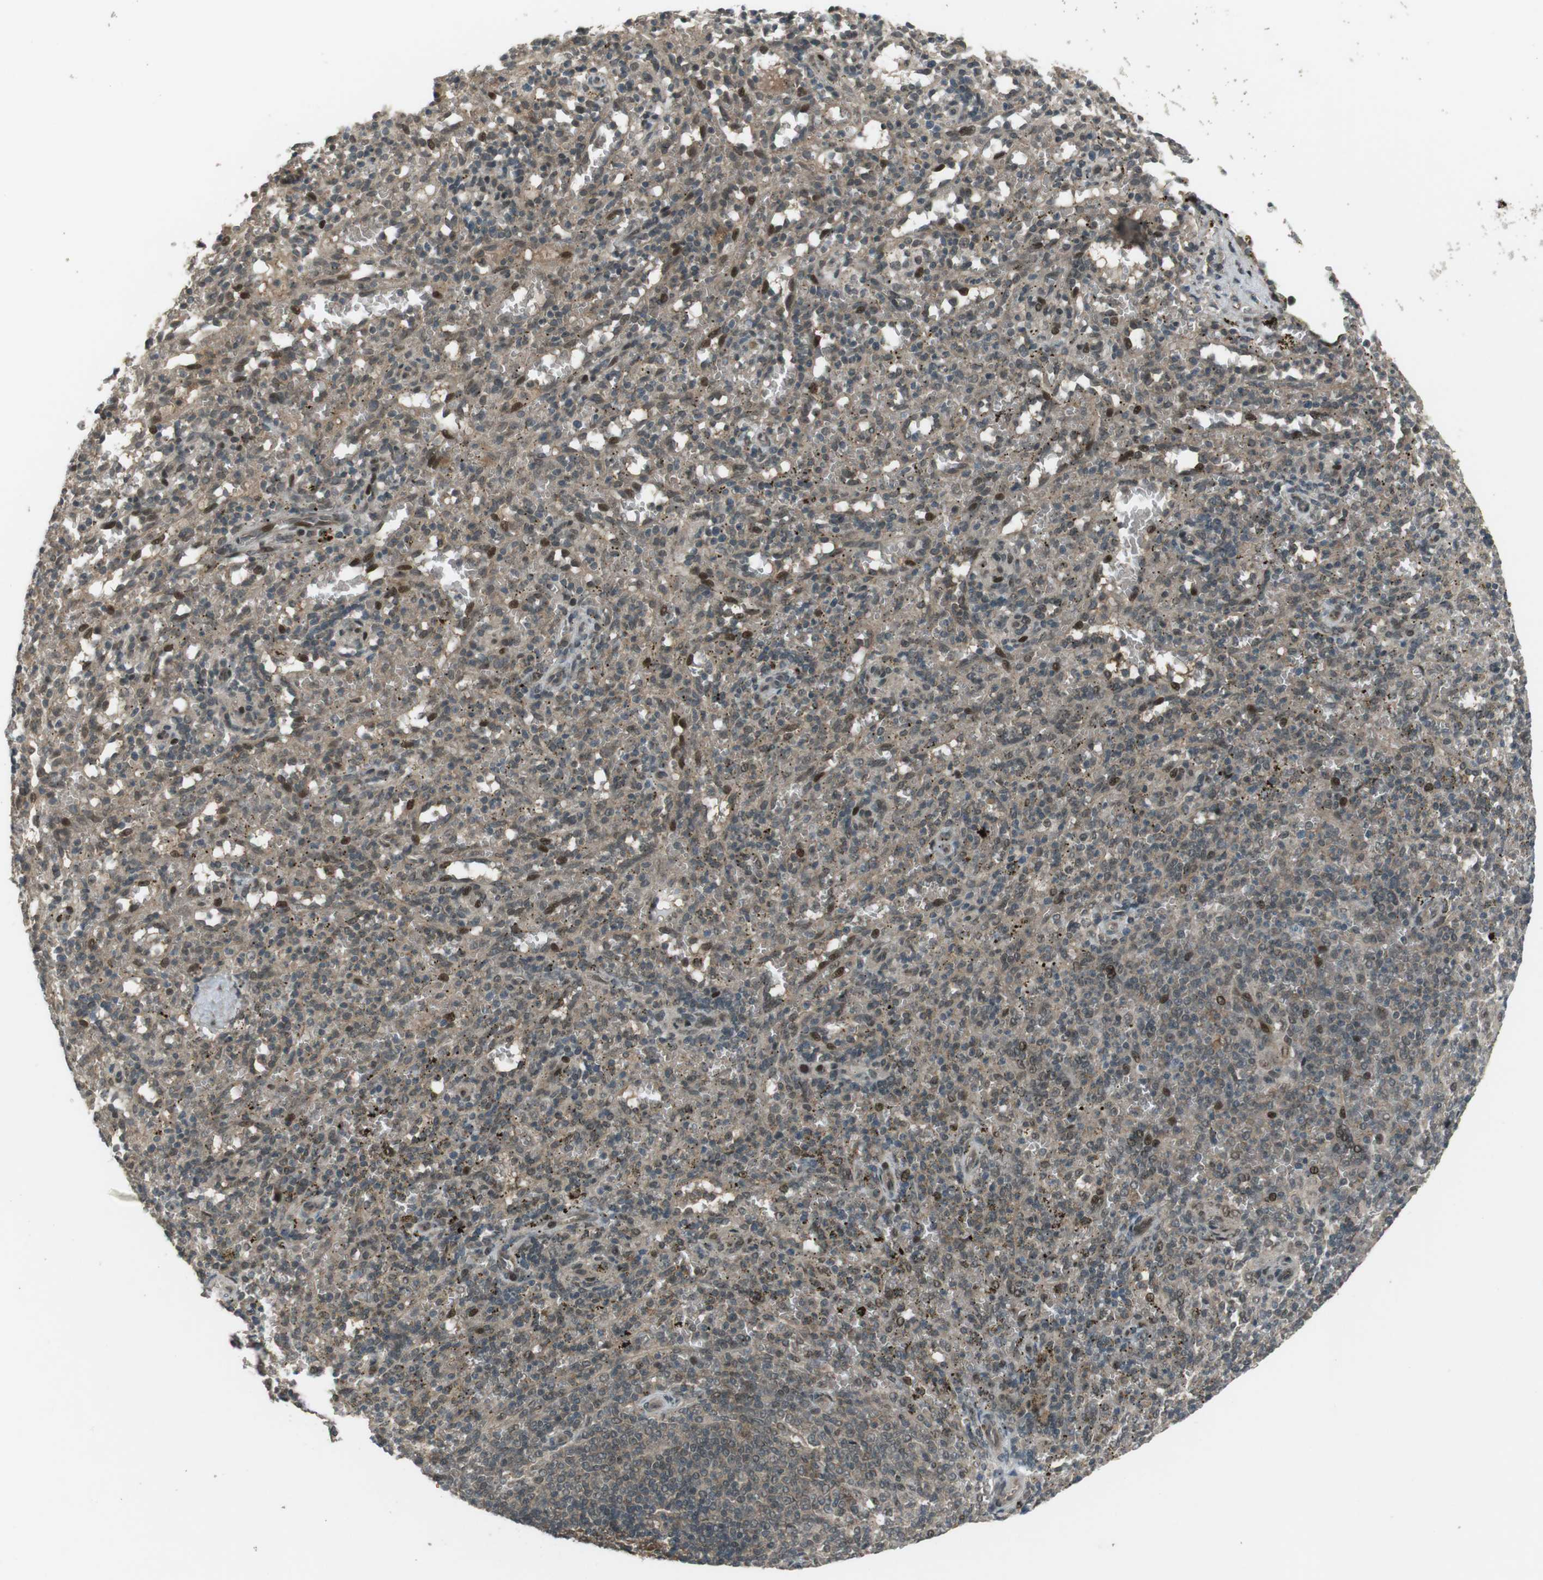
{"staining": {"intensity": "weak", "quantity": "25%-75%", "location": "cytoplasmic/membranous,nuclear"}, "tissue": "spleen", "cell_type": "Cells in red pulp", "image_type": "normal", "snomed": [{"axis": "morphology", "description": "Normal tissue, NOS"}, {"axis": "topography", "description": "Spleen"}], "caption": "Immunohistochemistry of normal human spleen exhibits low levels of weak cytoplasmic/membranous,nuclear staining in approximately 25%-75% of cells in red pulp. The staining was performed using DAB, with brown indicating positive protein expression. Nuclei are stained blue with hematoxylin.", "gene": "SLITRK5", "patient": {"sex": "female", "age": 10}}